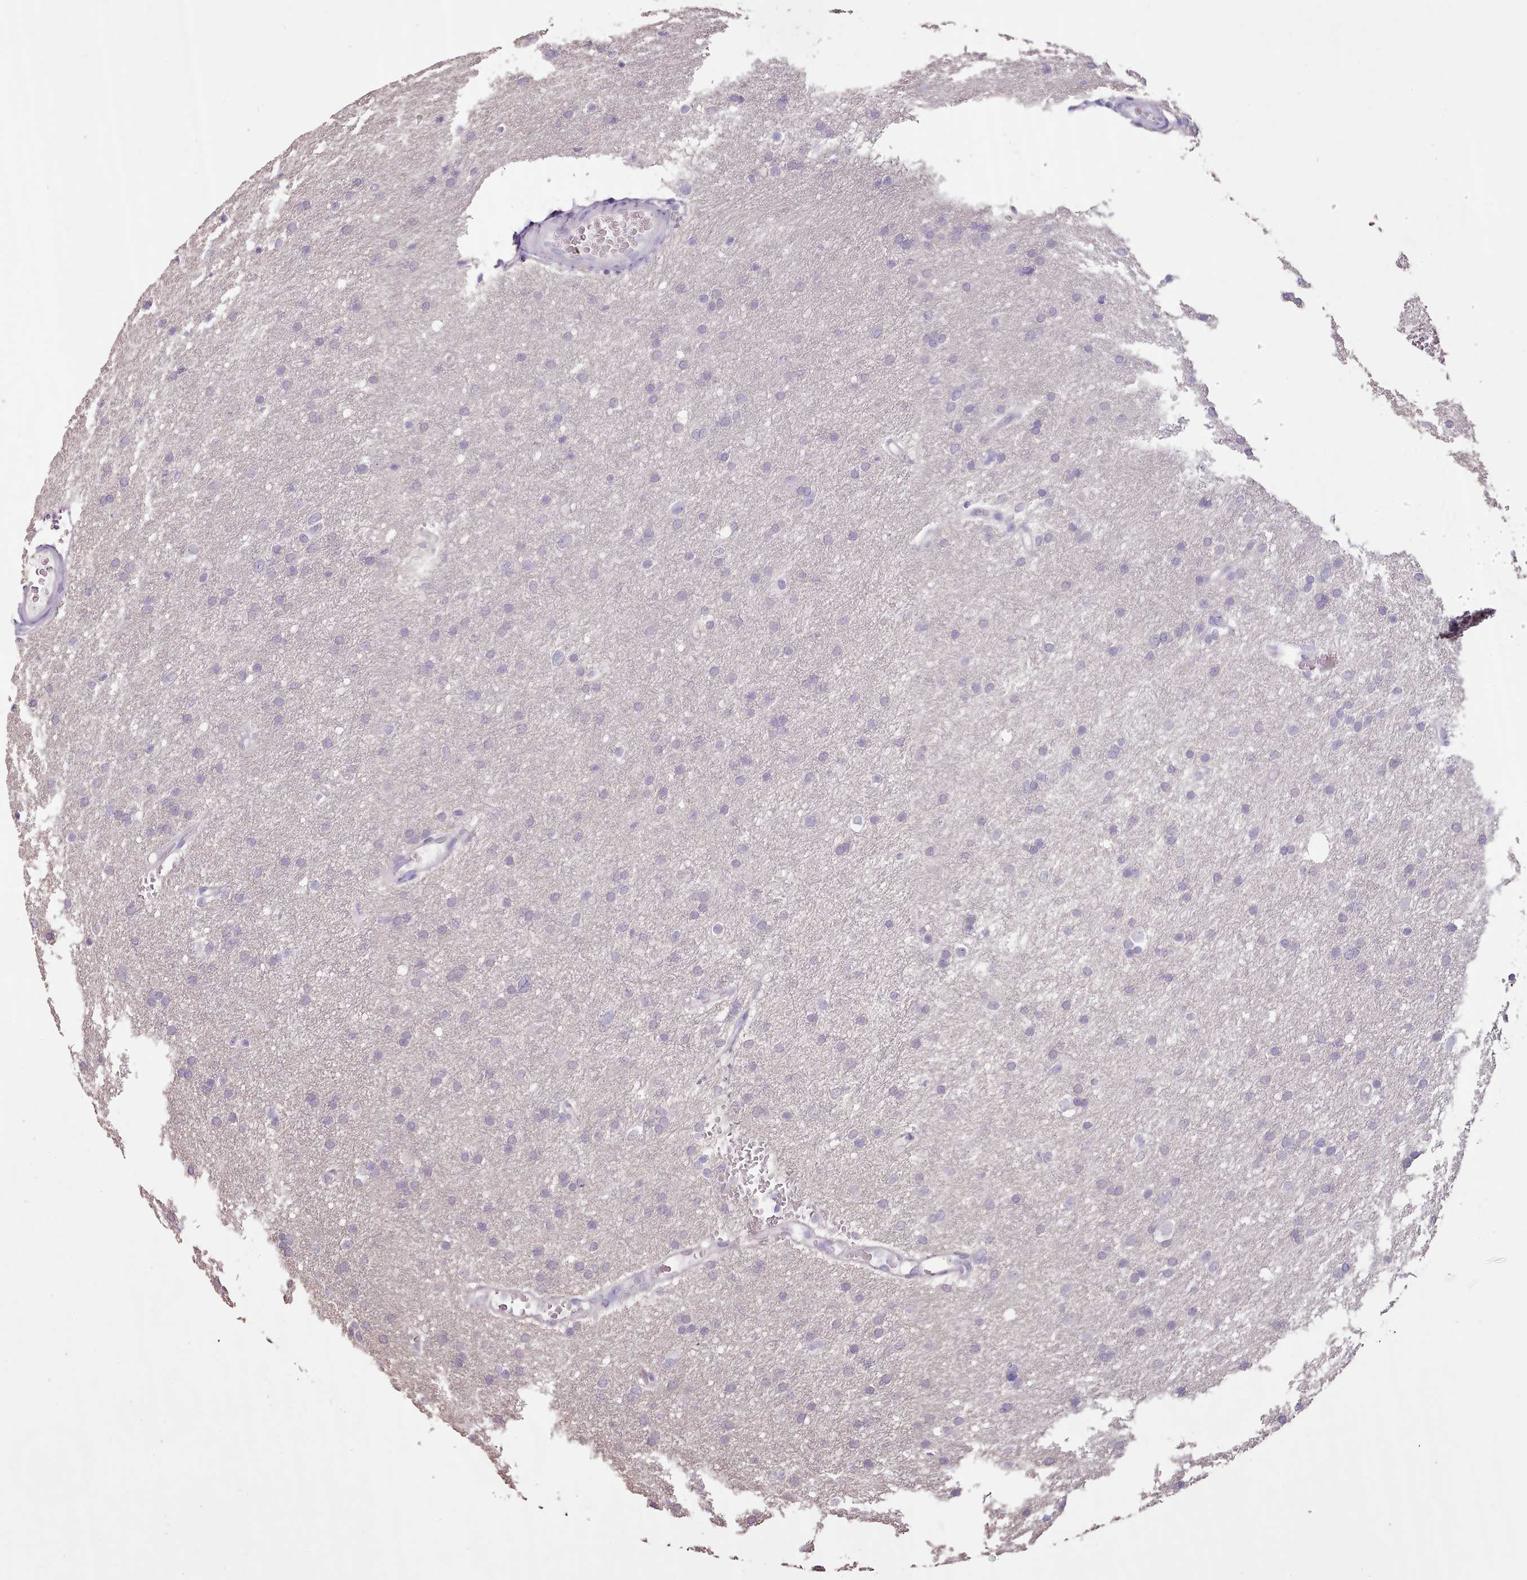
{"staining": {"intensity": "negative", "quantity": "none", "location": "none"}, "tissue": "glioma", "cell_type": "Tumor cells", "image_type": "cancer", "snomed": [{"axis": "morphology", "description": "Glioma, malignant, High grade"}, {"axis": "topography", "description": "Cerebral cortex"}], "caption": "Immunohistochemistry of human malignant glioma (high-grade) displays no staining in tumor cells.", "gene": "BLOC1S2", "patient": {"sex": "female", "age": 36}}